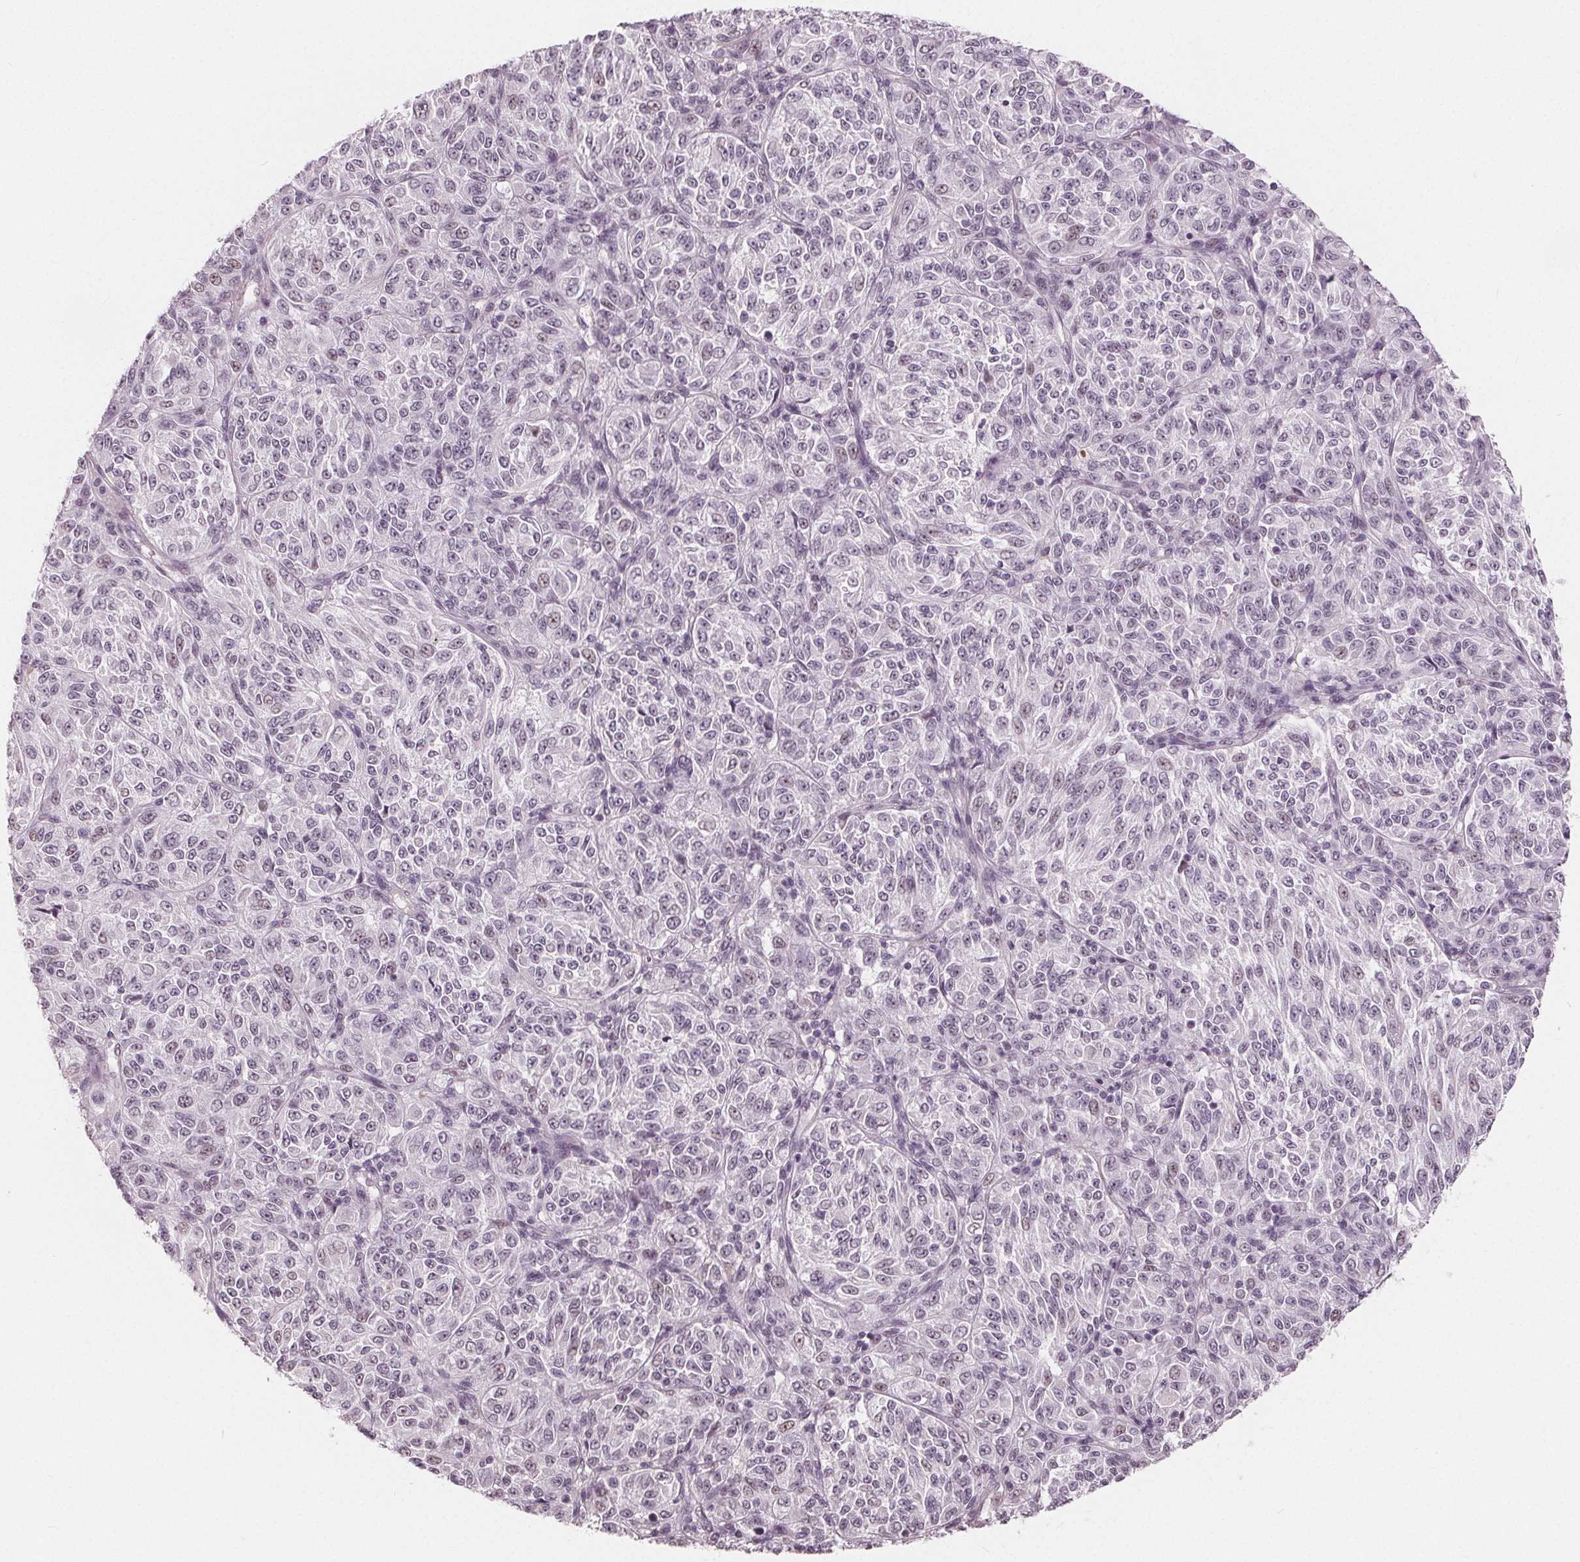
{"staining": {"intensity": "weak", "quantity": "<25%", "location": "nuclear"}, "tissue": "melanoma", "cell_type": "Tumor cells", "image_type": "cancer", "snomed": [{"axis": "morphology", "description": "Malignant melanoma, Metastatic site"}, {"axis": "topography", "description": "Brain"}], "caption": "The histopathology image reveals no staining of tumor cells in malignant melanoma (metastatic site).", "gene": "NUP210L", "patient": {"sex": "female", "age": 56}}